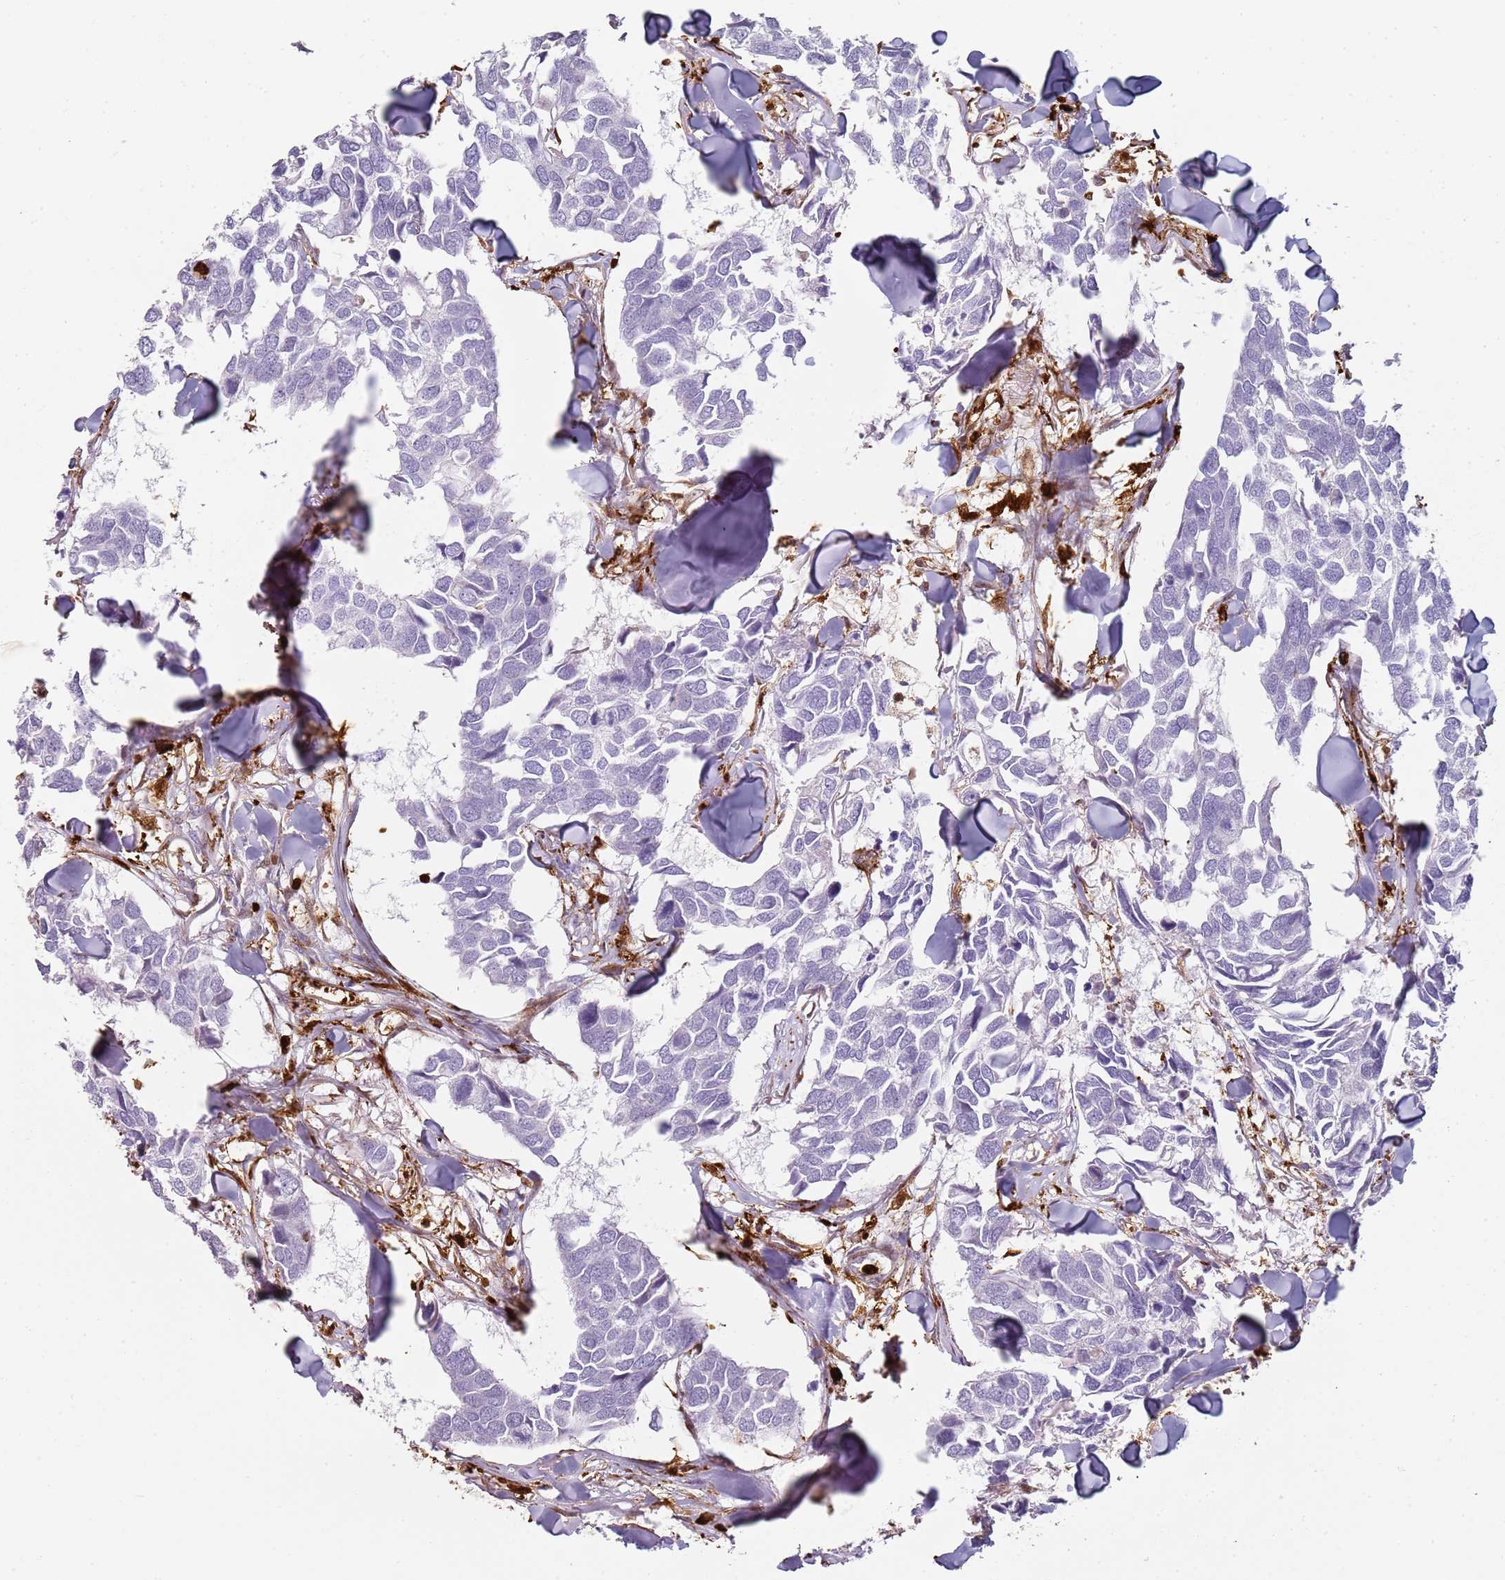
{"staining": {"intensity": "negative", "quantity": "none", "location": "none"}, "tissue": "breast cancer", "cell_type": "Tumor cells", "image_type": "cancer", "snomed": [{"axis": "morphology", "description": "Duct carcinoma"}, {"axis": "topography", "description": "Breast"}], "caption": "This photomicrograph is of breast cancer (invasive ductal carcinoma) stained with immunohistochemistry to label a protein in brown with the nuclei are counter-stained blue. There is no positivity in tumor cells.", "gene": "S100A4", "patient": {"sex": "female", "age": 83}}